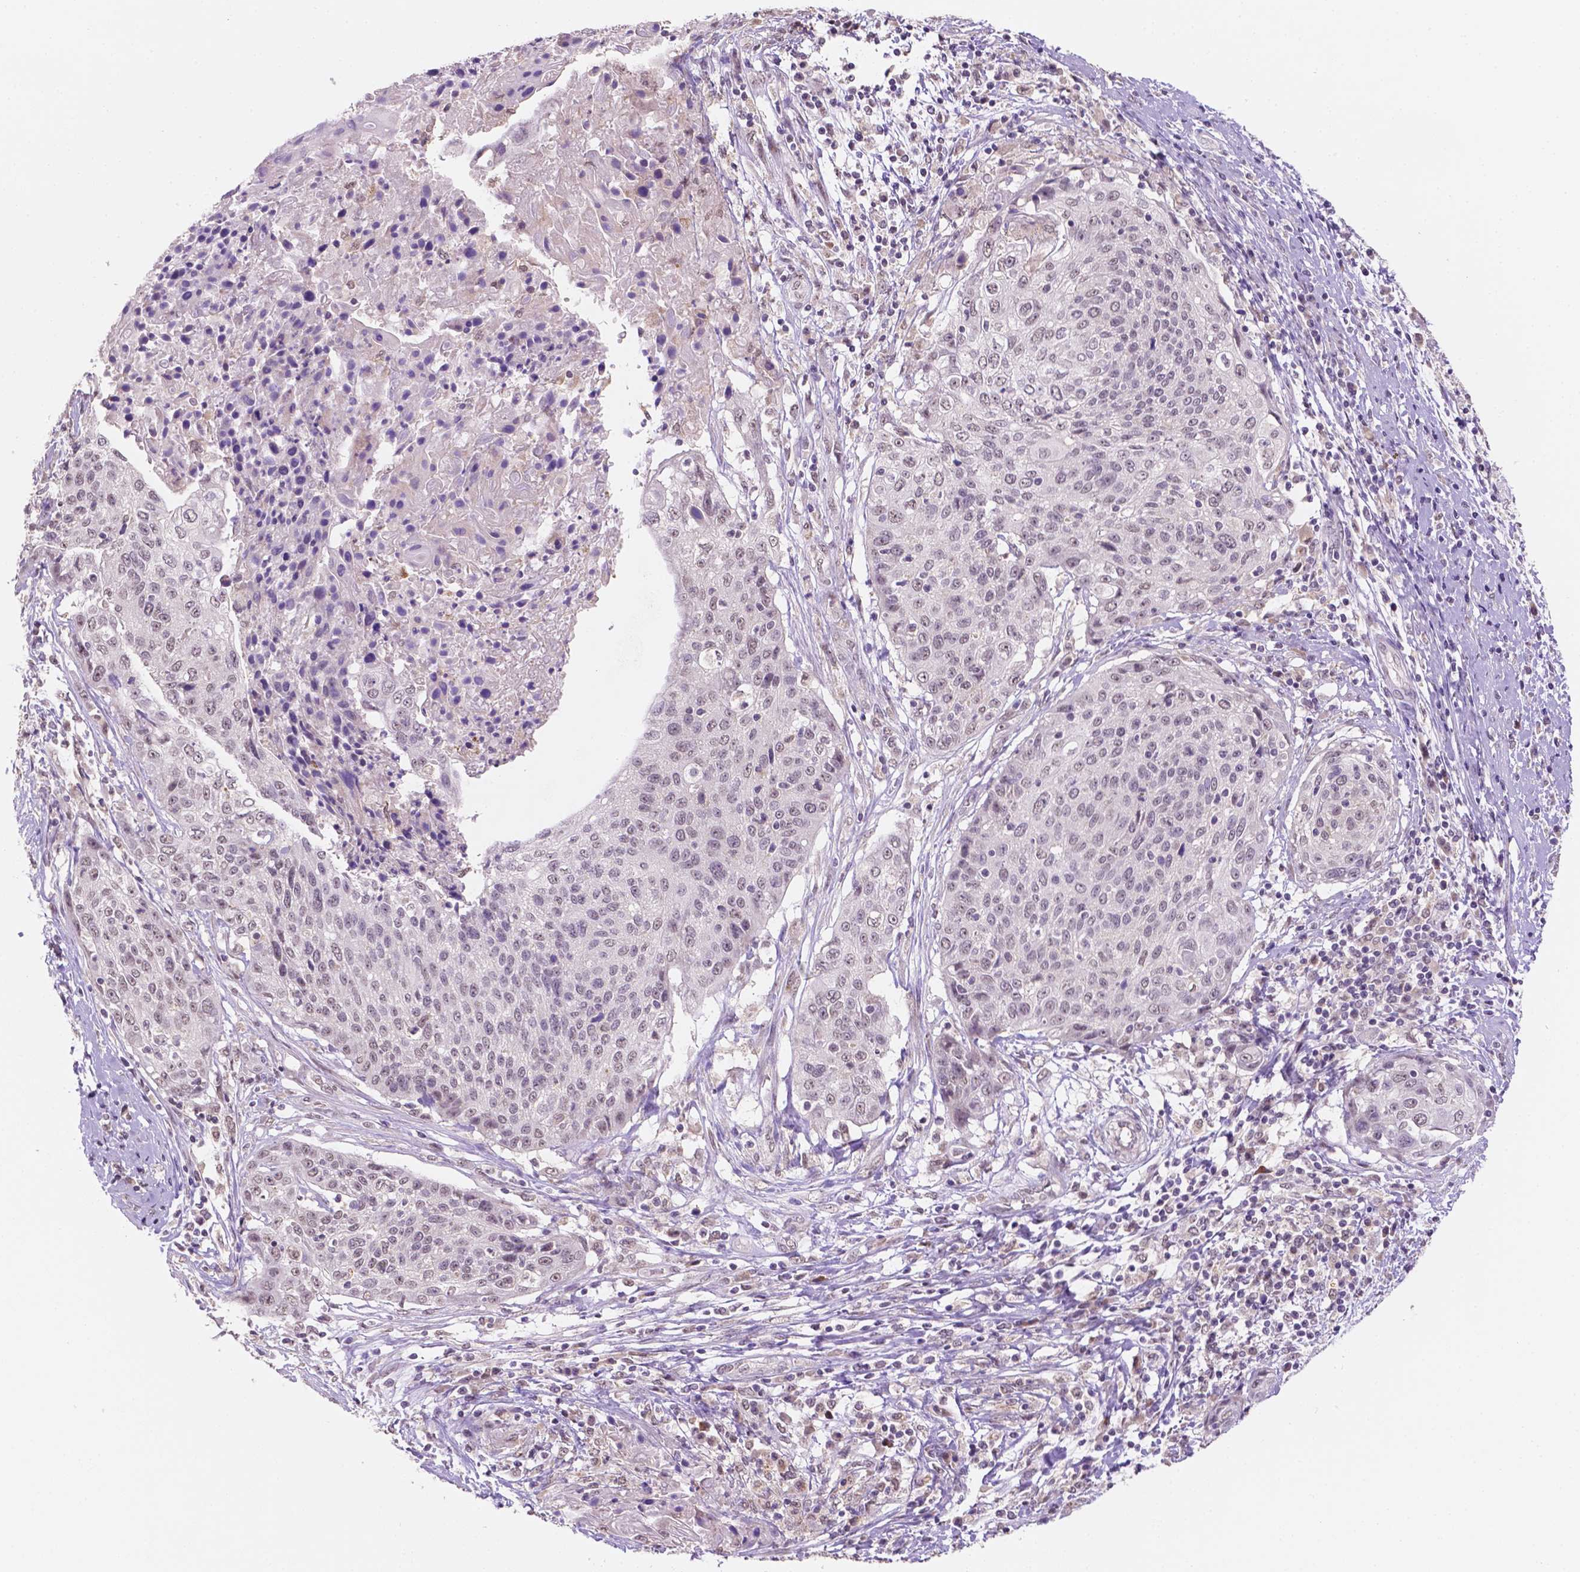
{"staining": {"intensity": "negative", "quantity": "none", "location": "none"}, "tissue": "cervical cancer", "cell_type": "Tumor cells", "image_type": "cancer", "snomed": [{"axis": "morphology", "description": "Squamous cell carcinoma, NOS"}, {"axis": "topography", "description": "Cervix"}], "caption": "There is no significant staining in tumor cells of cervical cancer. (DAB (3,3'-diaminobenzidine) IHC with hematoxylin counter stain).", "gene": "SHLD3", "patient": {"sex": "female", "age": 31}}